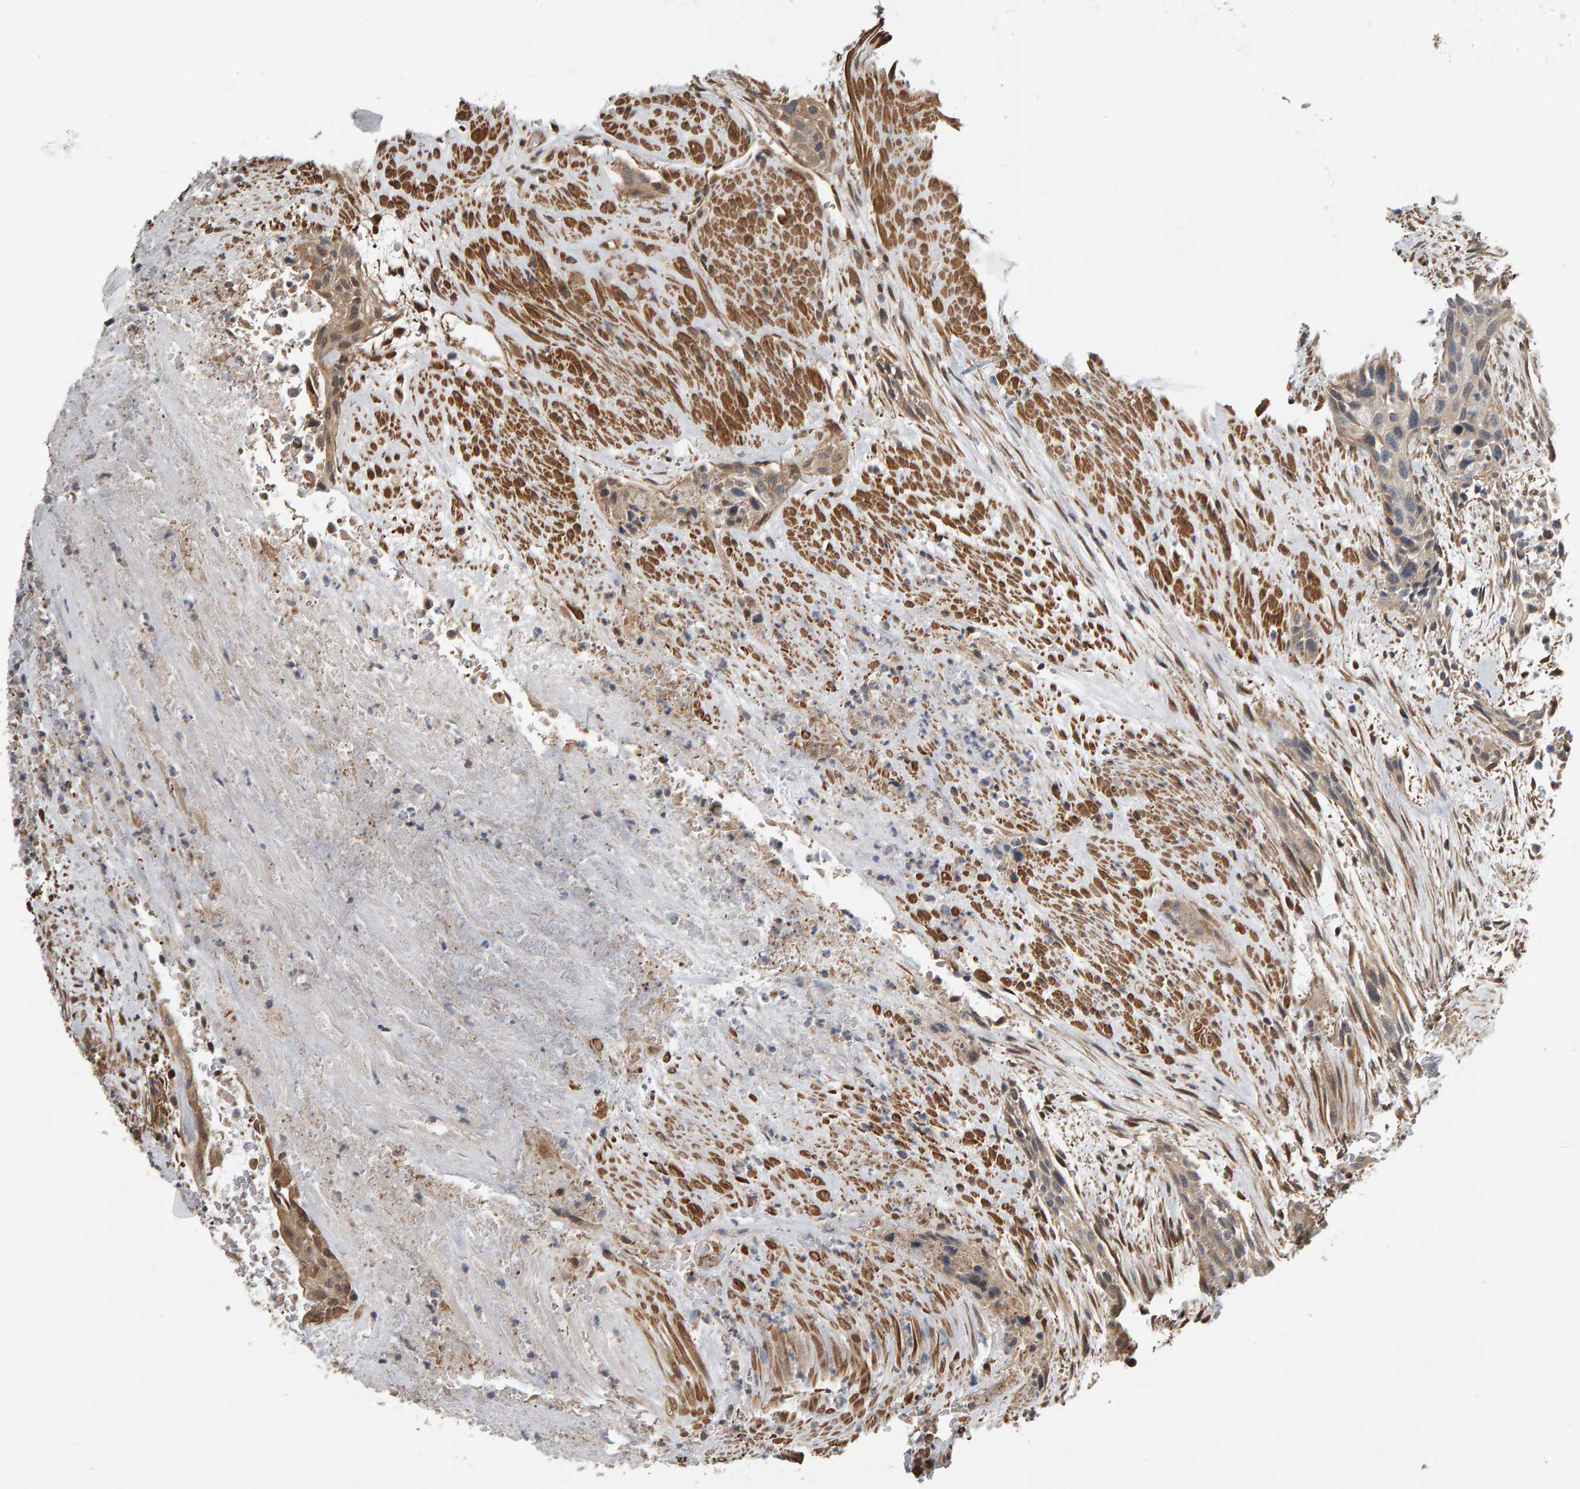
{"staining": {"intensity": "weak", "quantity": "<25%", "location": "cytoplasmic/membranous"}, "tissue": "urothelial cancer", "cell_type": "Tumor cells", "image_type": "cancer", "snomed": [{"axis": "morphology", "description": "Urothelial carcinoma, High grade"}, {"axis": "topography", "description": "Urinary bladder"}], "caption": "High power microscopy image of an immunohistochemistry histopathology image of urothelial cancer, revealing no significant positivity in tumor cells. The staining was performed using DAB to visualize the protein expression in brown, while the nuclei were stained in blue with hematoxylin (Magnification: 20x).", "gene": "COASY", "patient": {"sex": "male", "age": 35}}